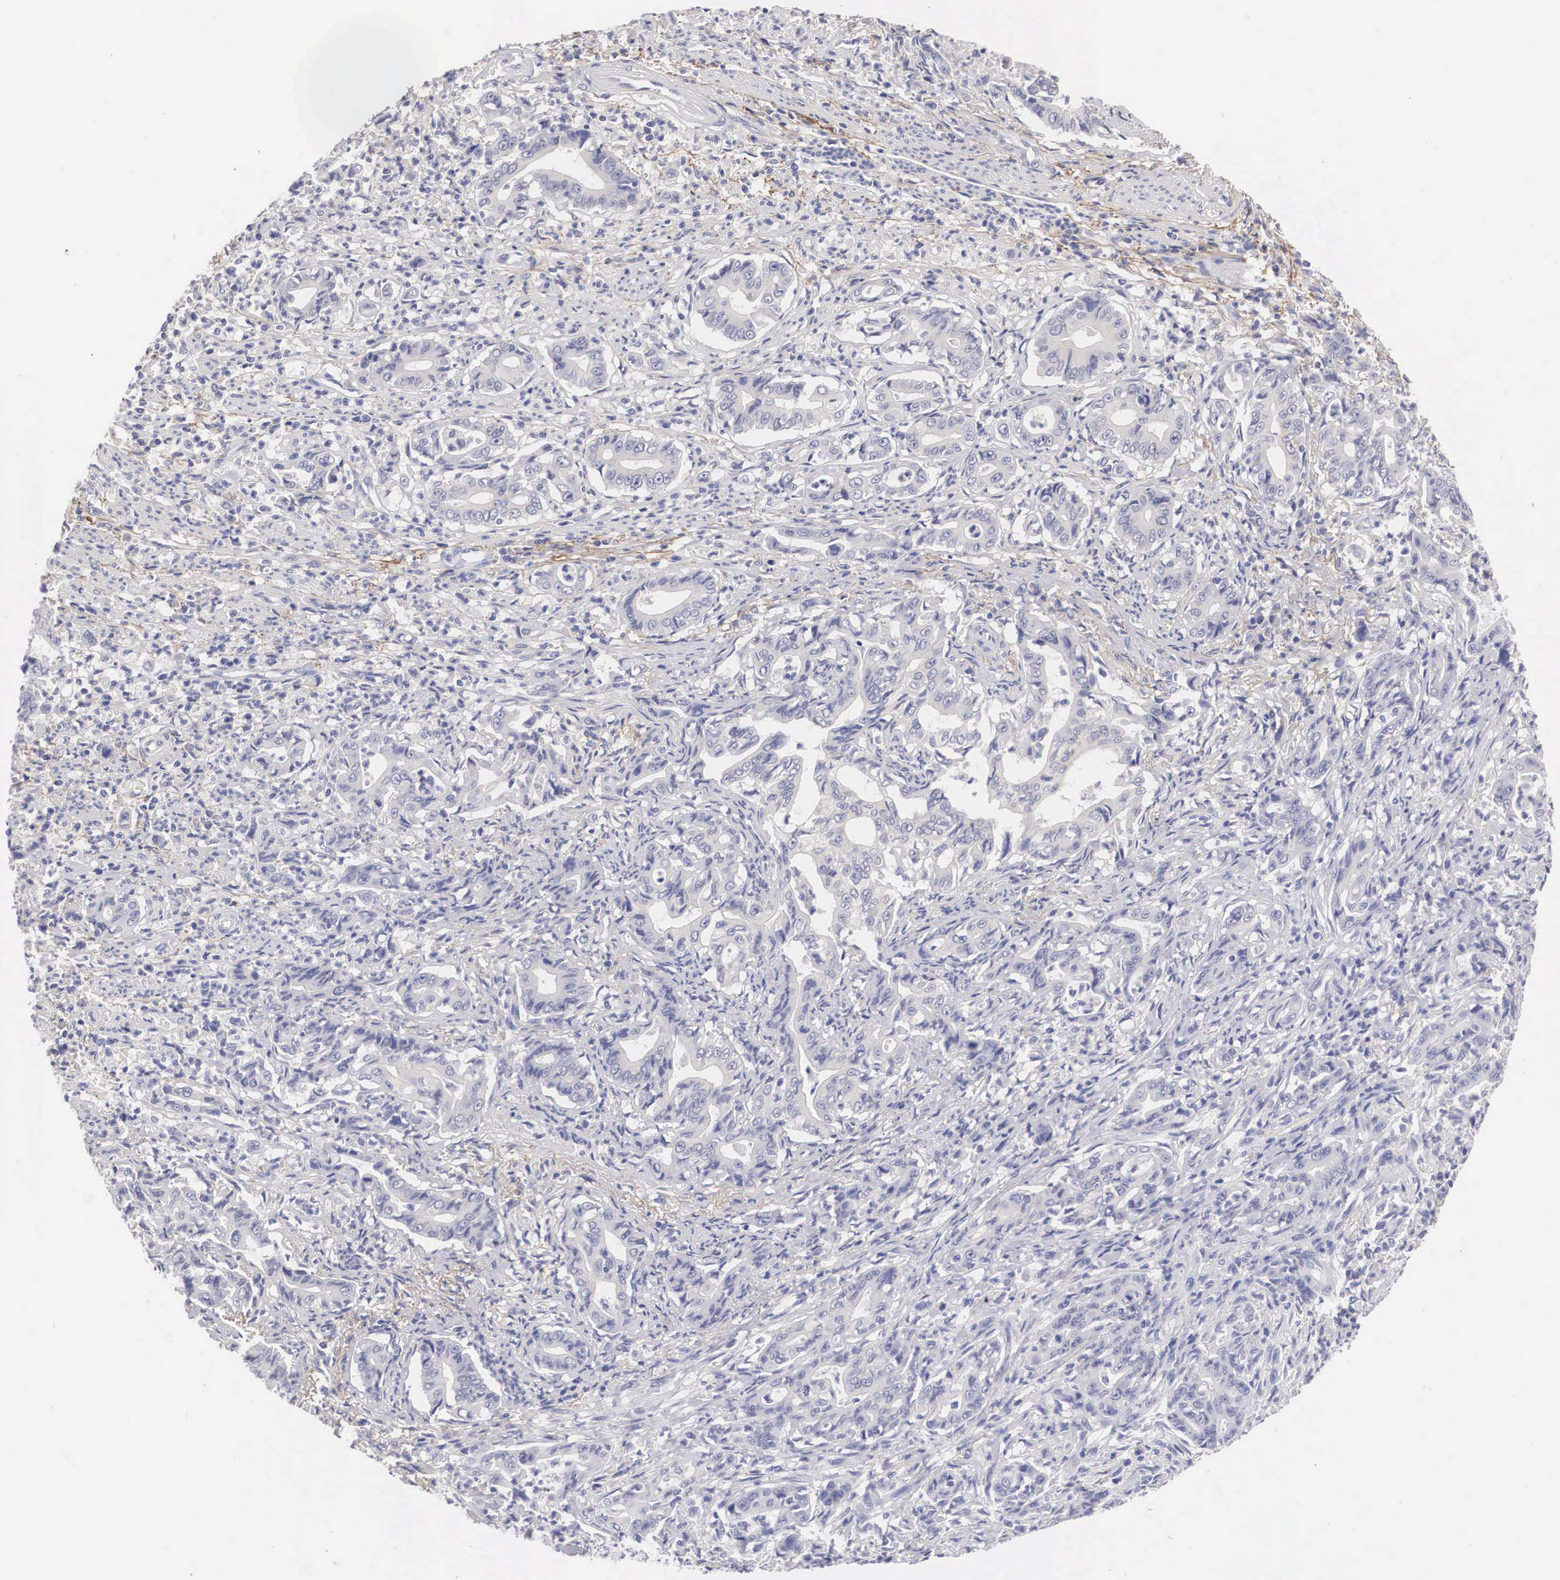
{"staining": {"intensity": "negative", "quantity": "none", "location": "none"}, "tissue": "stomach cancer", "cell_type": "Tumor cells", "image_type": "cancer", "snomed": [{"axis": "morphology", "description": "Adenocarcinoma, NOS"}, {"axis": "topography", "description": "Stomach"}], "caption": "High magnification brightfield microscopy of stomach cancer stained with DAB (3,3'-diaminobenzidine) (brown) and counterstained with hematoxylin (blue): tumor cells show no significant staining.", "gene": "ABHD4", "patient": {"sex": "female", "age": 76}}